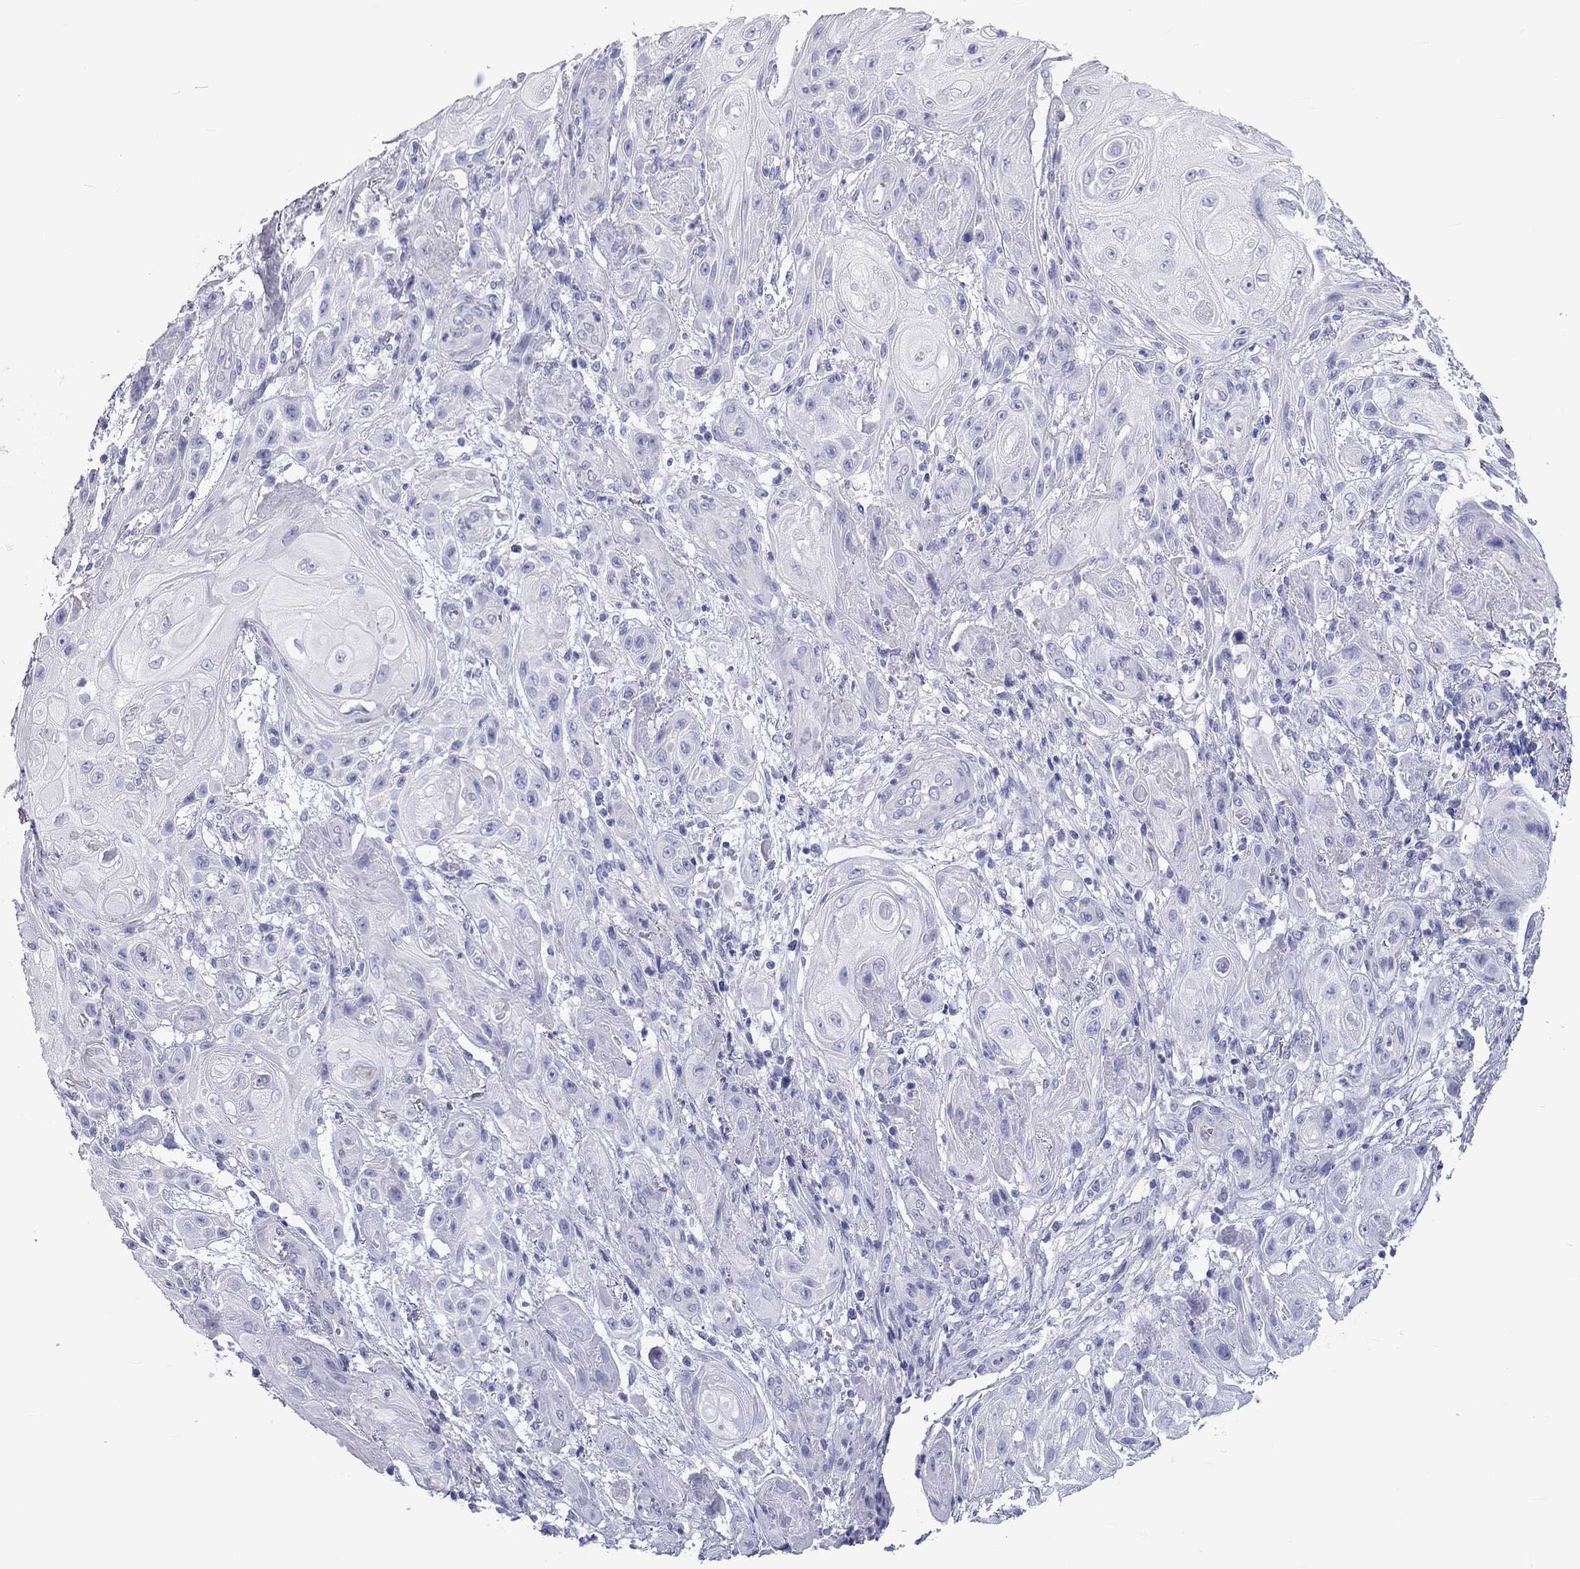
{"staining": {"intensity": "negative", "quantity": "none", "location": "none"}, "tissue": "skin cancer", "cell_type": "Tumor cells", "image_type": "cancer", "snomed": [{"axis": "morphology", "description": "Squamous cell carcinoma, NOS"}, {"axis": "topography", "description": "Skin"}], "caption": "This is an immunohistochemistry (IHC) image of human squamous cell carcinoma (skin). There is no staining in tumor cells.", "gene": "DNALI1", "patient": {"sex": "male", "age": 62}}